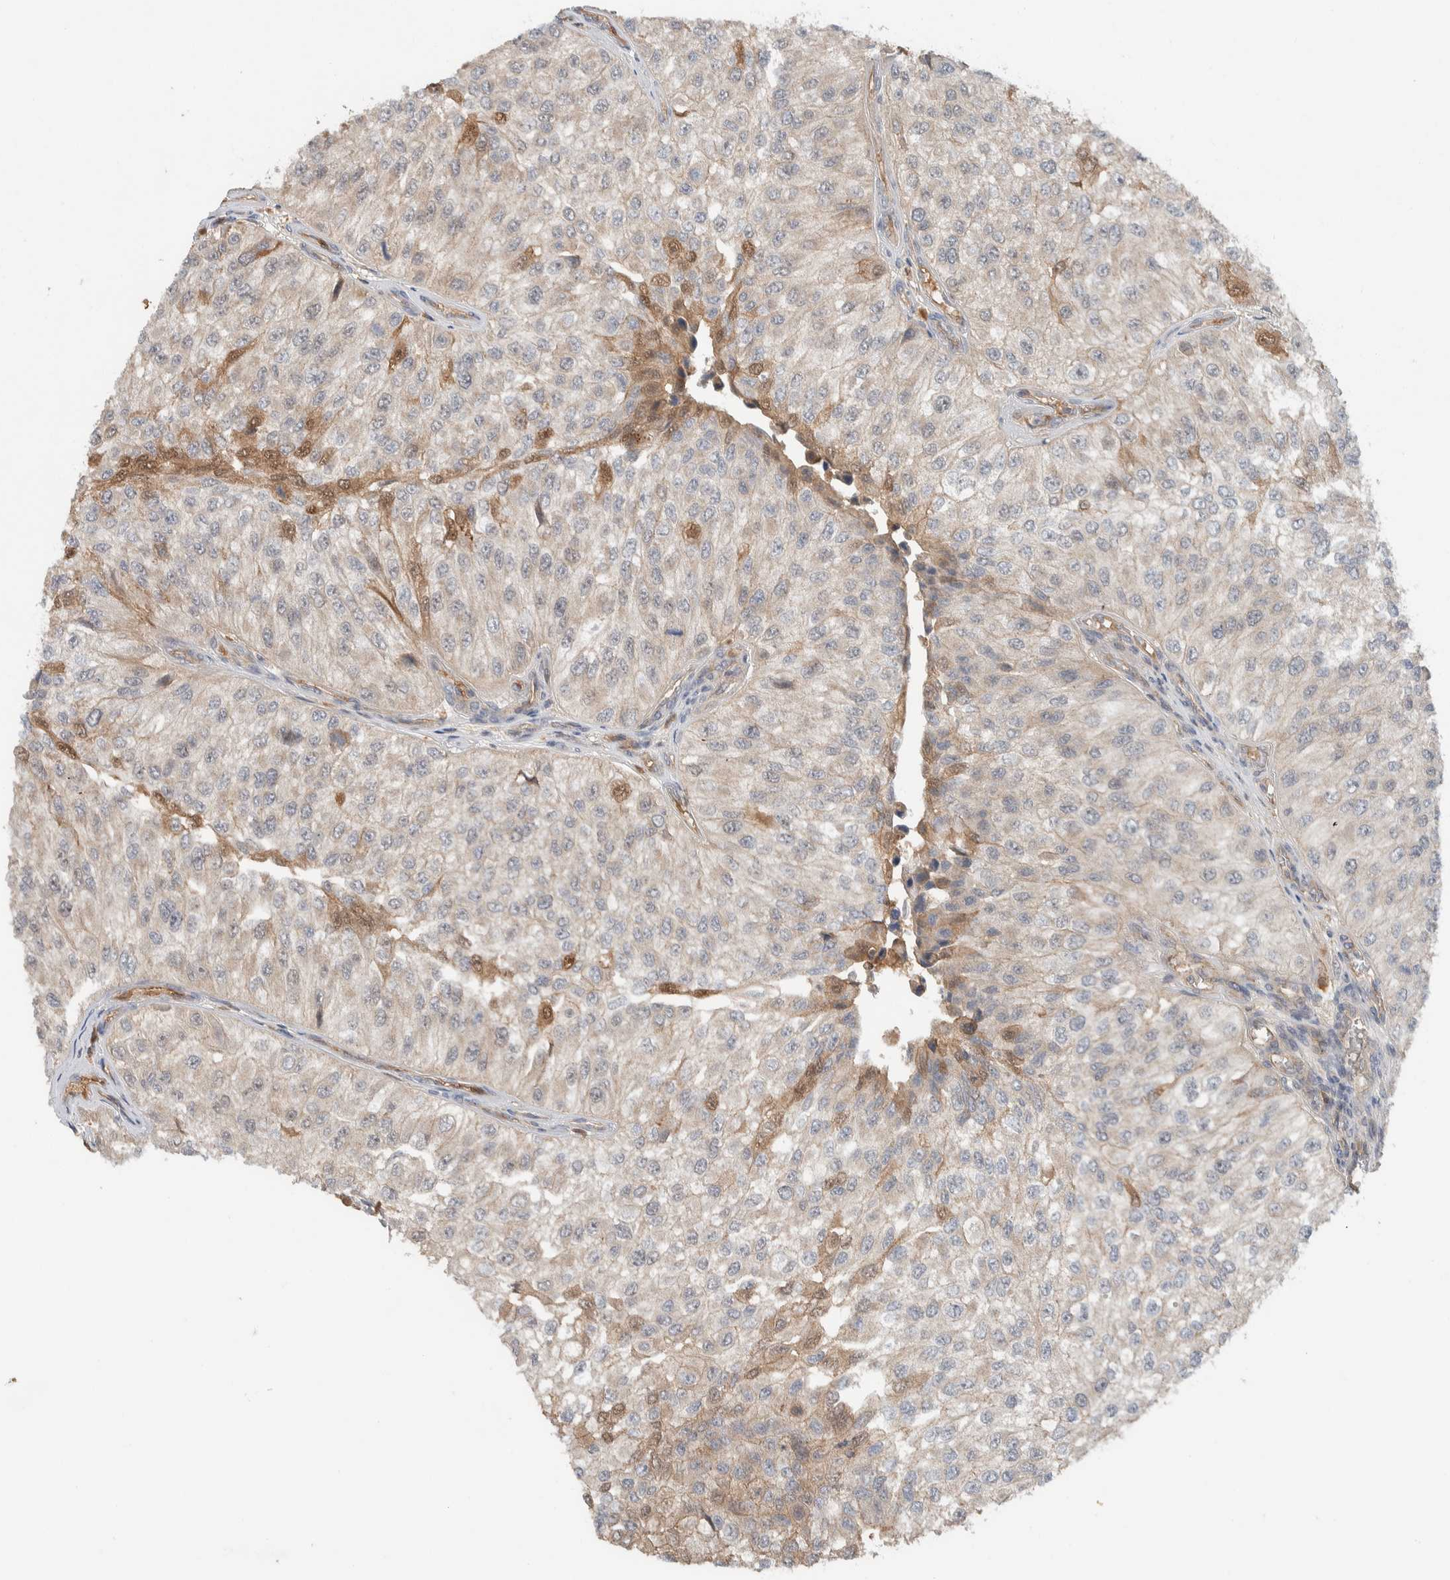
{"staining": {"intensity": "moderate", "quantity": "<25%", "location": "cytoplasmic/membranous,nuclear"}, "tissue": "urothelial cancer", "cell_type": "Tumor cells", "image_type": "cancer", "snomed": [{"axis": "morphology", "description": "Urothelial carcinoma, High grade"}, {"axis": "topography", "description": "Kidney"}, {"axis": "topography", "description": "Urinary bladder"}], "caption": "DAB (3,3'-diaminobenzidine) immunohistochemical staining of high-grade urothelial carcinoma shows moderate cytoplasmic/membranous and nuclear protein expression in about <25% of tumor cells.", "gene": "ARMC7", "patient": {"sex": "male", "age": 77}}